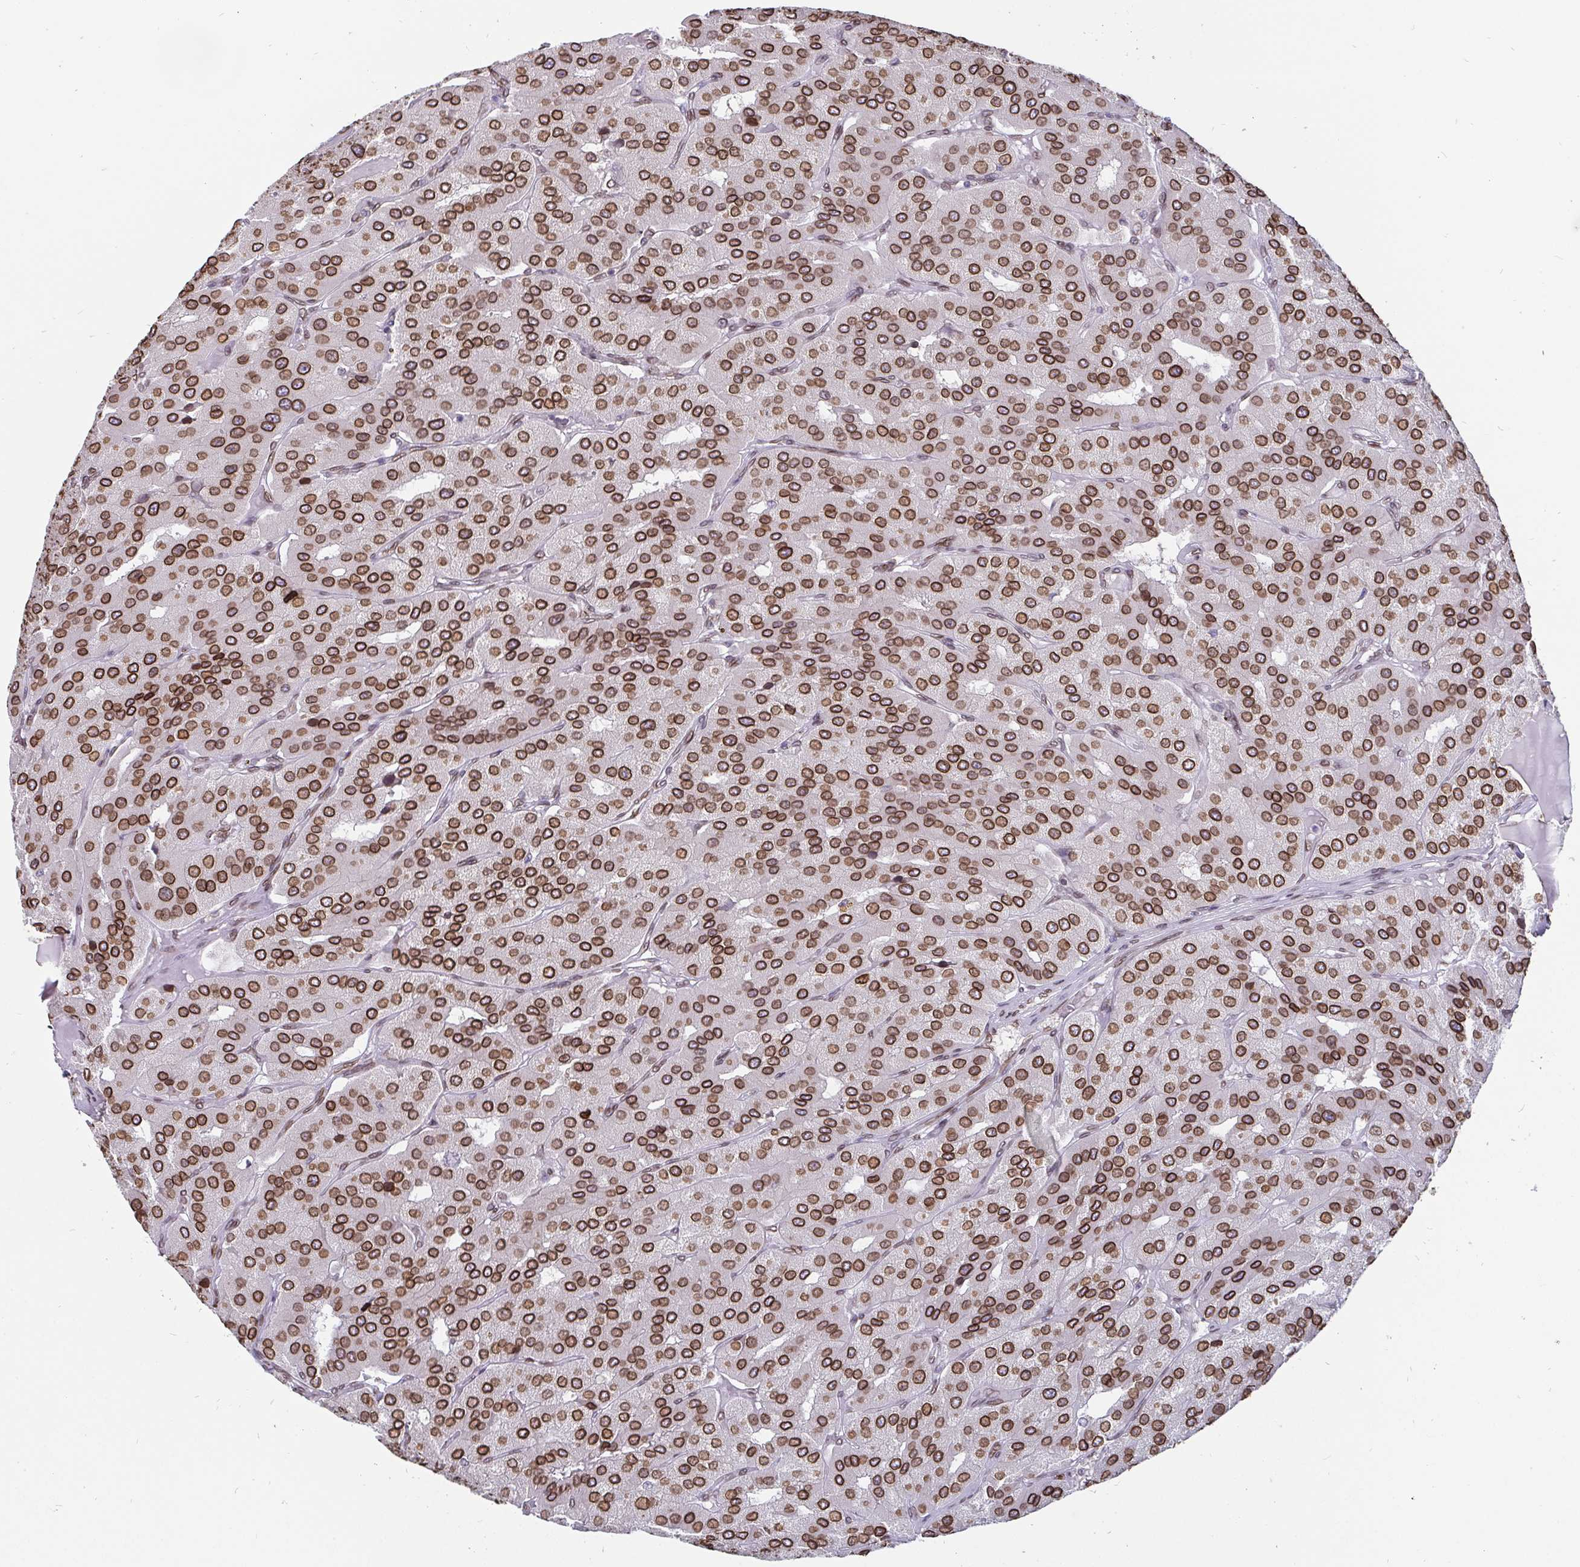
{"staining": {"intensity": "moderate", "quantity": ">75%", "location": "cytoplasmic/membranous,nuclear"}, "tissue": "parathyroid gland", "cell_type": "Glandular cells", "image_type": "normal", "snomed": [{"axis": "morphology", "description": "Normal tissue, NOS"}, {"axis": "morphology", "description": "Adenoma, NOS"}, {"axis": "topography", "description": "Parathyroid gland"}], "caption": "Glandular cells reveal medium levels of moderate cytoplasmic/membranous,nuclear positivity in about >75% of cells in normal human parathyroid gland. The staining is performed using DAB brown chromogen to label protein expression. The nuclei are counter-stained blue using hematoxylin.", "gene": "EMD", "patient": {"sex": "female", "age": 86}}